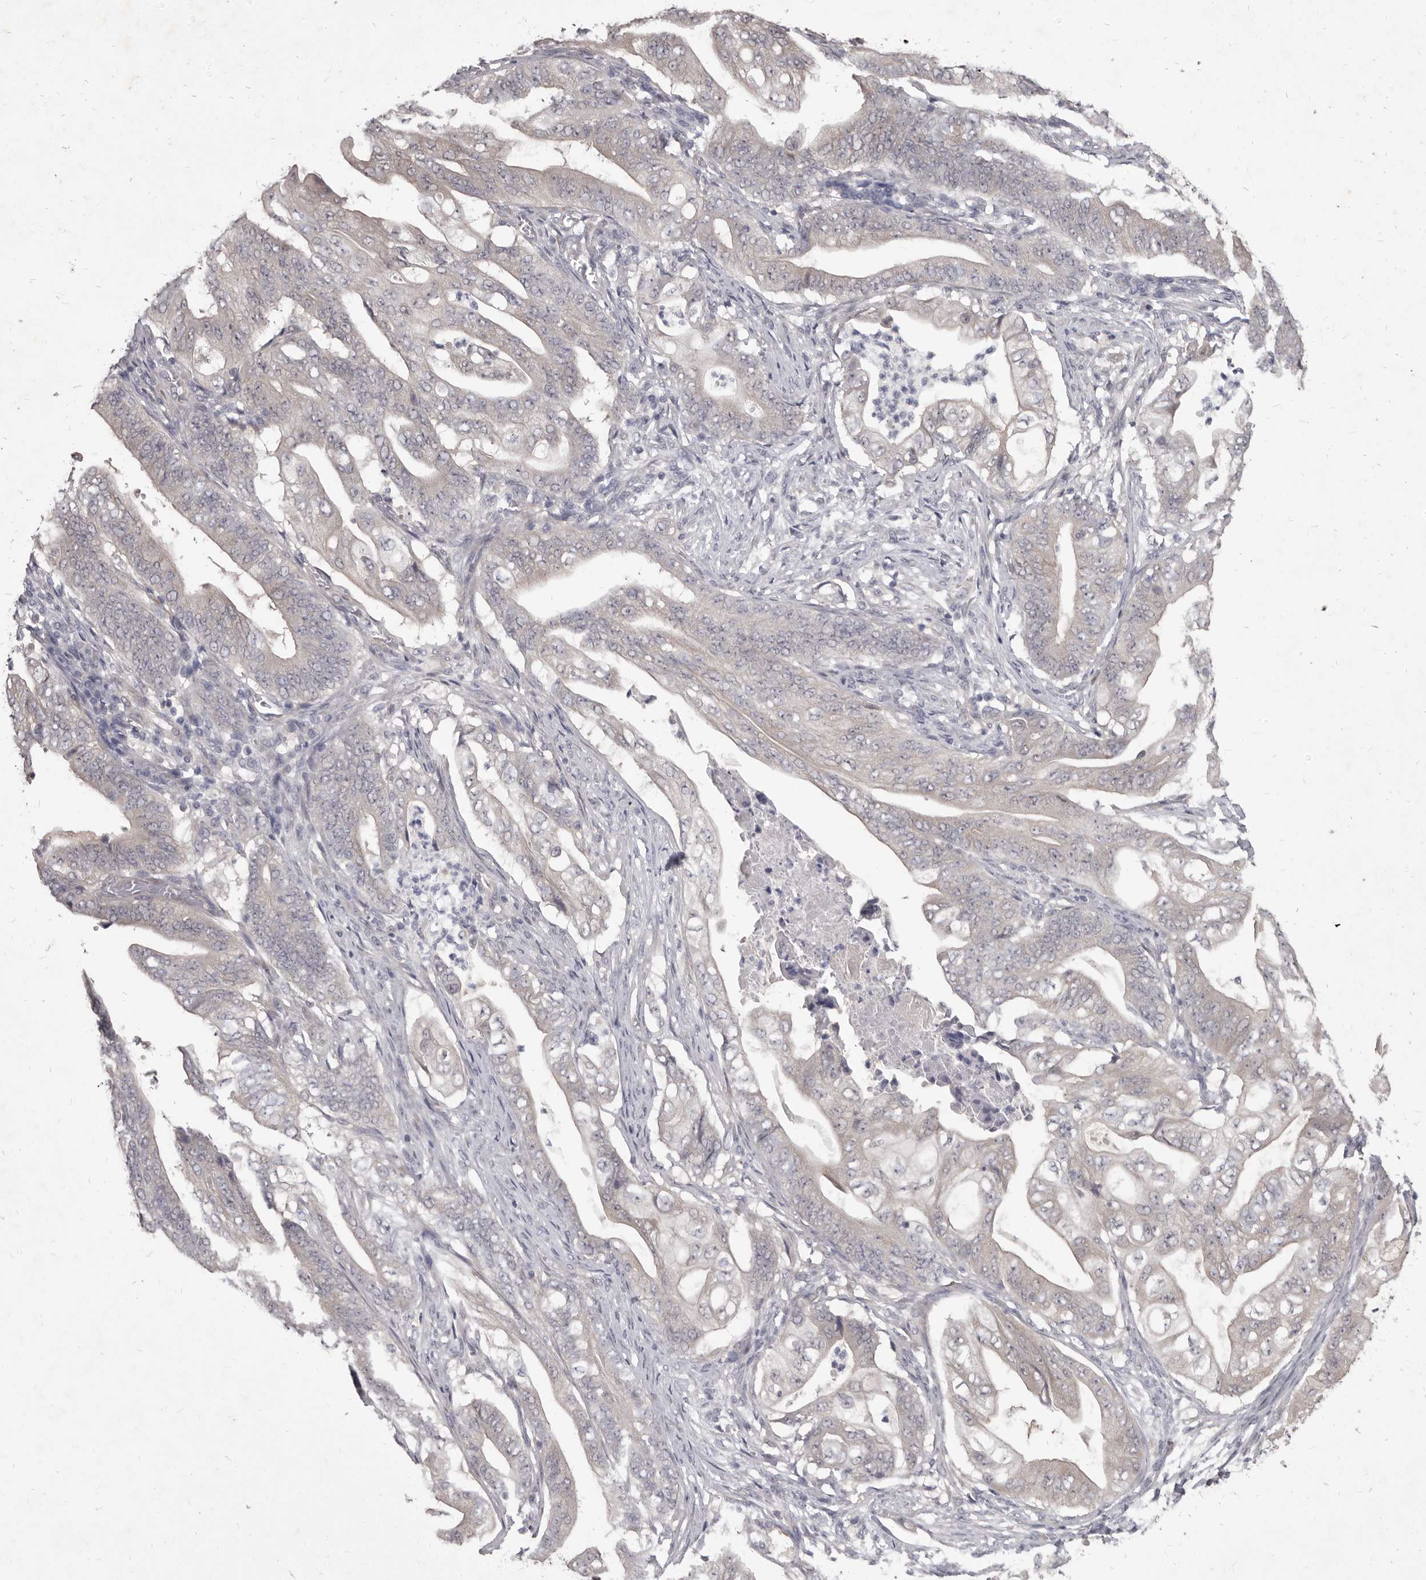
{"staining": {"intensity": "negative", "quantity": "none", "location": "none"}, "tissue": "stomach cancer", "cell_type": "Tumor cells", "image_type": "cancer", "snomed": [{"axis": "morphology", "description": "Adenocarcinoma, NOS"}, {"axis": "topography", "description": "Stomach"}], "caption": "Tumor cells are negative for protein expression in human stomach cancer.", "gene": "GSK3B", "patient": {"sex": "female", "age": 73}}